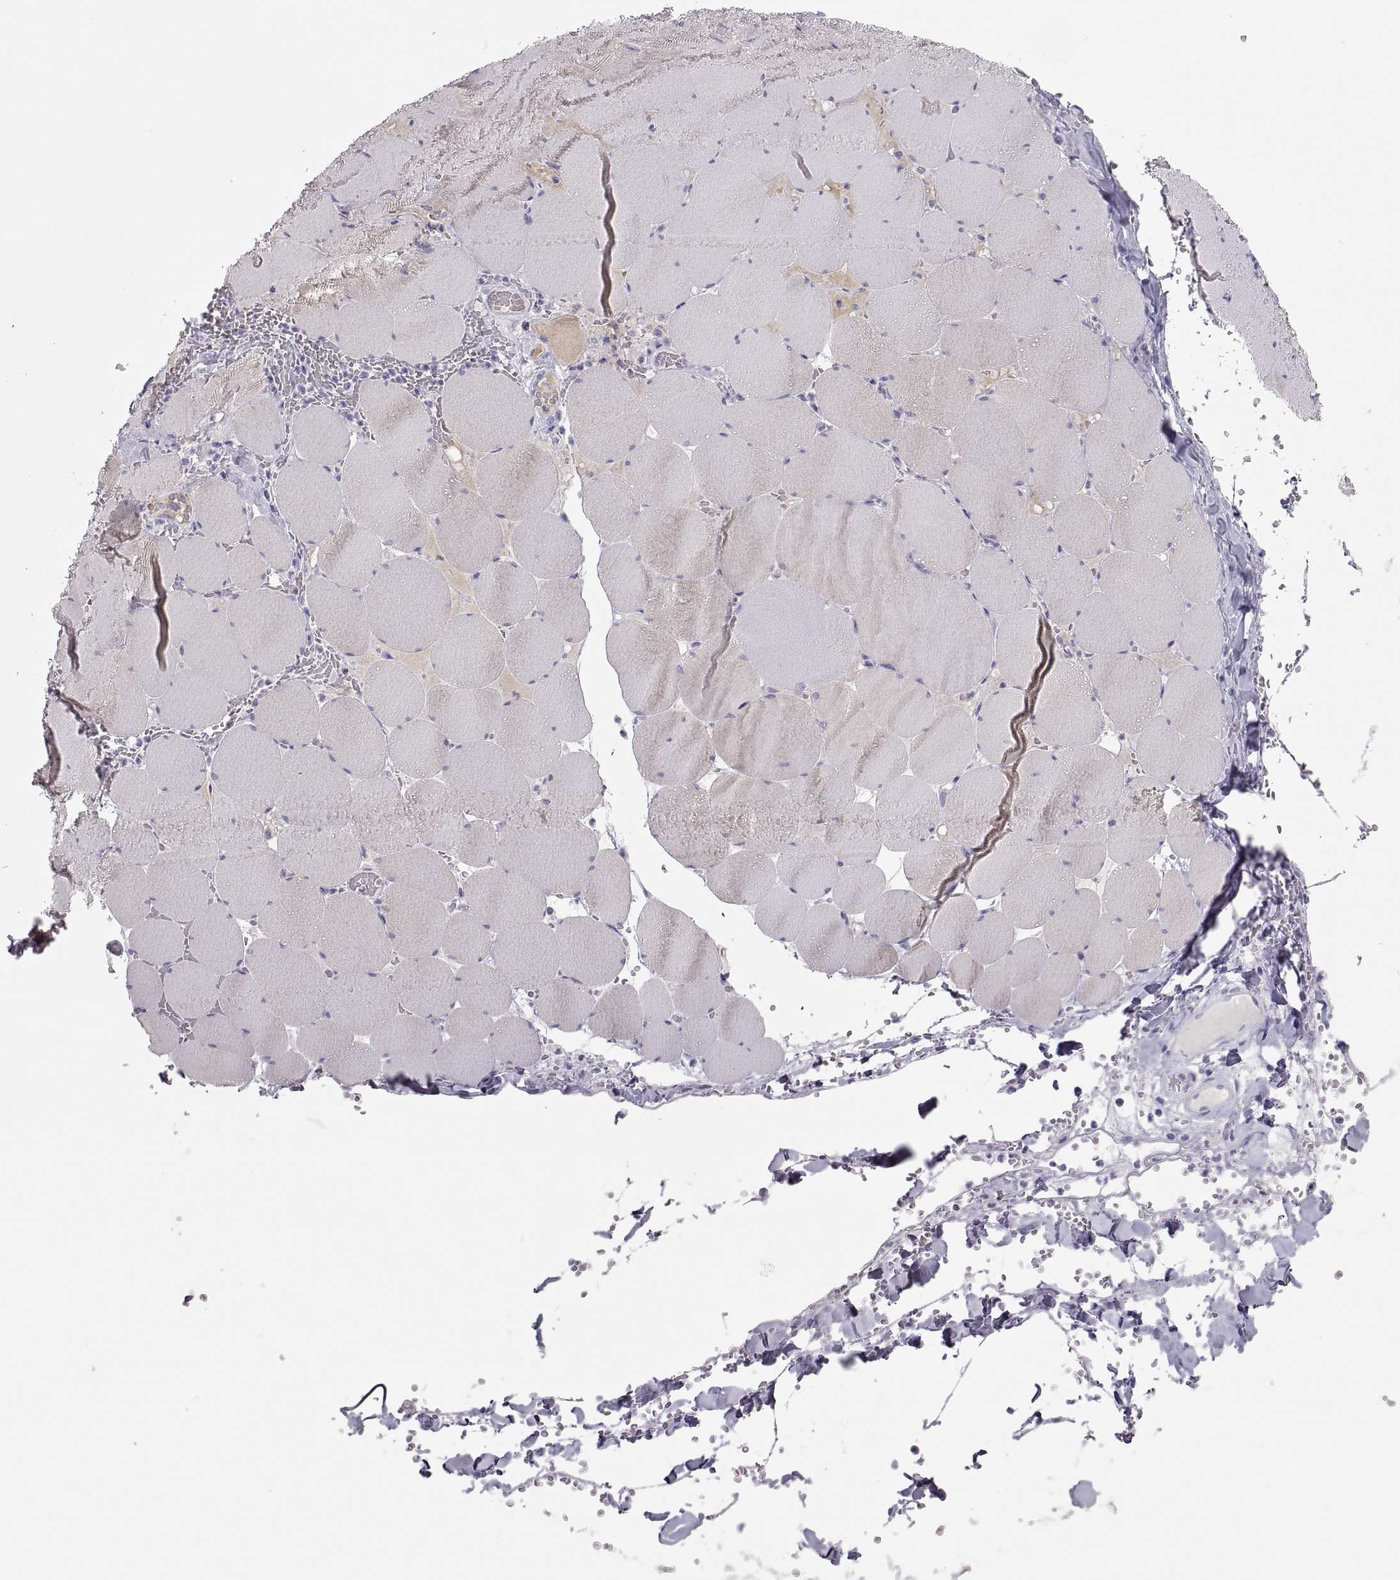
{"staining": {"intensity": "negative", "quantity": "none", "location": "none"}, "tissue": "skeletal muscle", "cell_type": "Myocytes", "image_type": "normal", "snomed": [{"axis": "morphology", "description": "Normal tissue, NOS"}, {"axis": "morphology", "description": "Malignant melanoma, Metastatic site"}, {"axis": "topography", "description": "Skeletal muscle"}], "caption": "IHC of normal human skeletal muscle reveals no positivity in myocytes. (Stains: DAB (3,3'-diaminobenzidine) immunohistochemistry with hematoxylin counter stain, Microscopy: brightfield microscopy at high magnification).", "gene": "MAGEB2", "patient": {"sex": "male", "age": 50}}